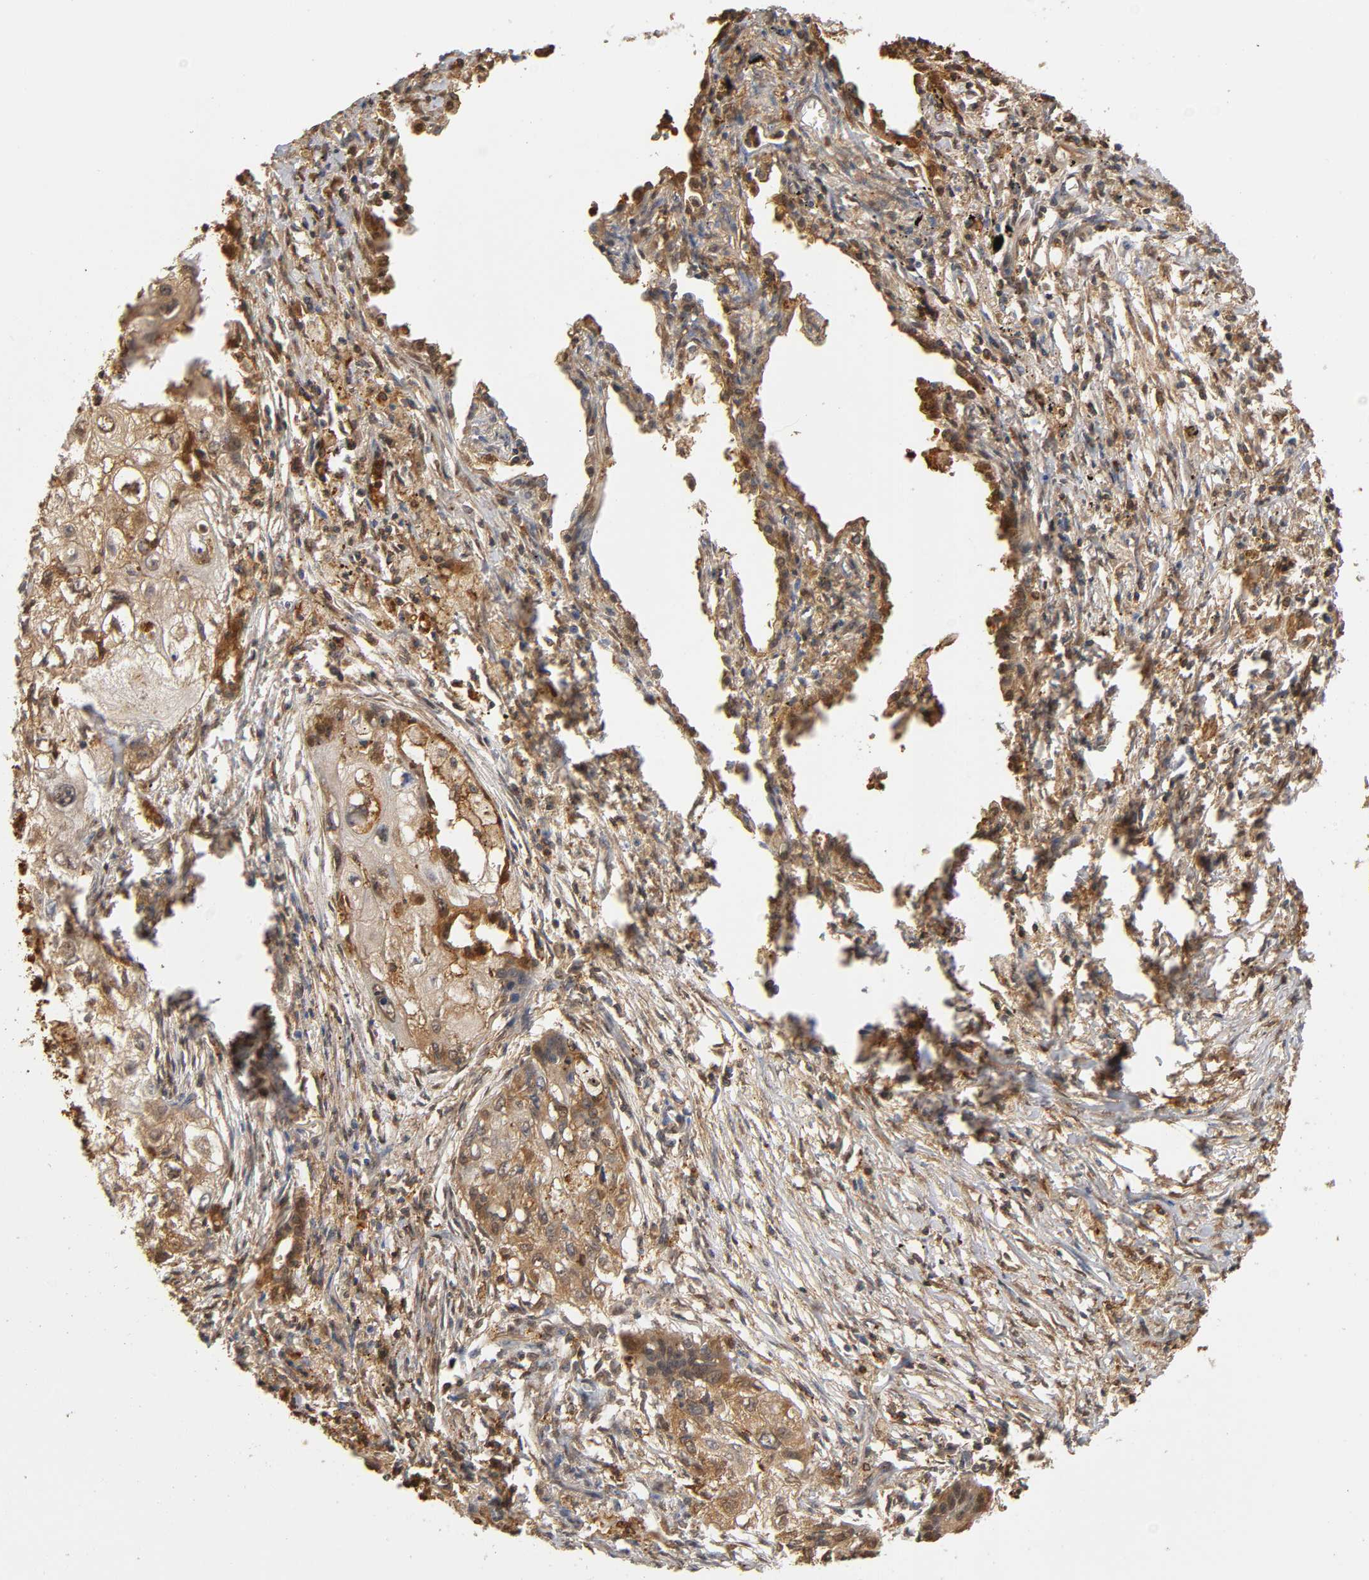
{"staining": {"intensity": "weak", "quantity": ">75%", "location": "cytoplasmic/membranous"}, "tissue": "lung cancer", "cell_type": "Tumor cells", "image_type": "cancer", "snomed": [{"axis": "morphology", "description": "Squamous cell carcinoma, NOS"}, {"axis": "topography", "description": "Lung"}], "caption": "Lung cancer stained with a protein marker reveals weak staining in tumor cells.", "gene": "ANXA11", "patient": {"sex": "male", "age": 71}}